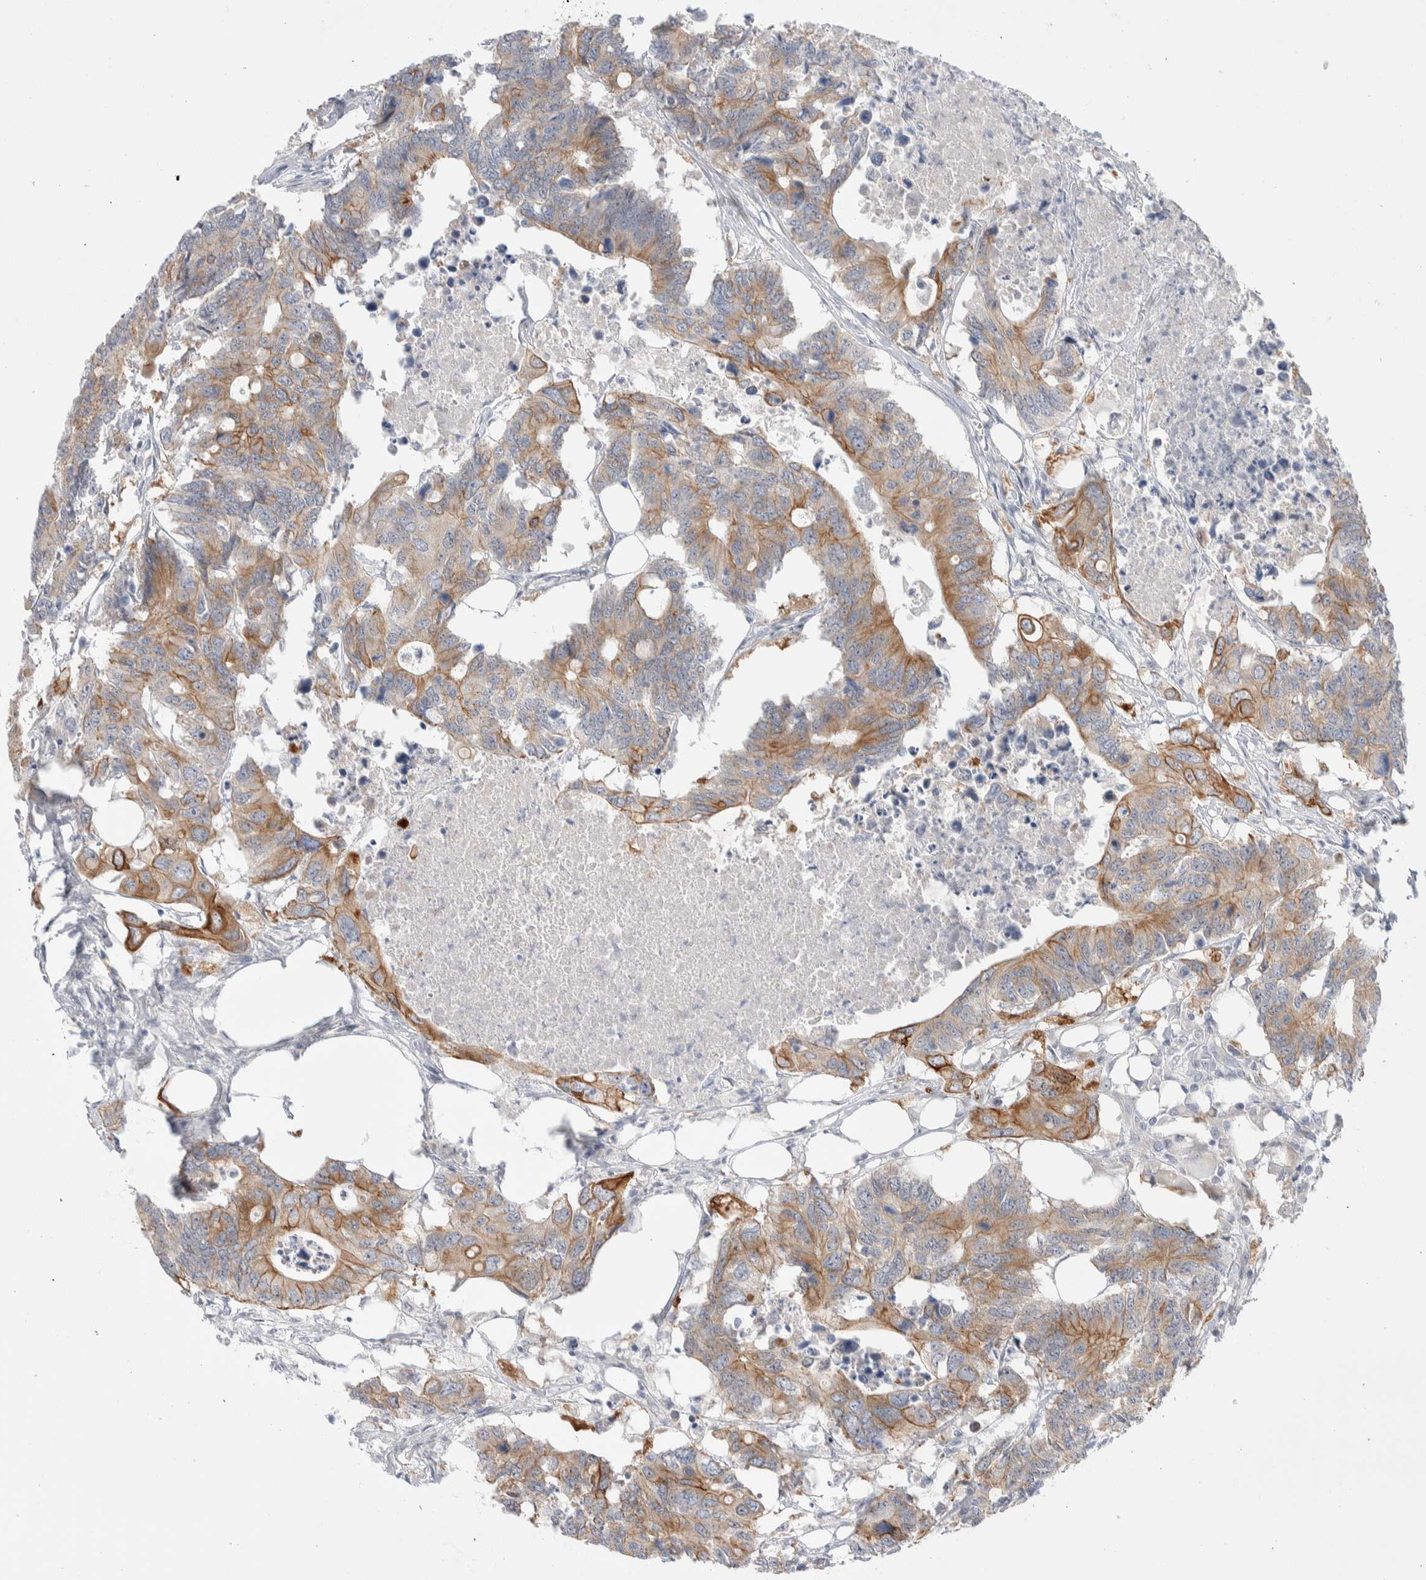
{"staining": {"intensity": "moderate", "quantity": ">75%", "location": "cytoplasmic/membranous"}, "tissue": "colorectal cancer", "cell_type": "Tumor cells", "image_type": "cancer", "snomed": [{"axis": "morphology", "description": "Adenocarcinoma, NOS"}, {"axis": "topography", "description": "Colon"}], "caption": "Immunohistochemical staining of human adenocarcinoma (colorectal) exhibits medium levels of moderate cytoplasmic/membranous staining in approximately >75% of tumor cells.", "gene": "C1orf112", "patient": {"sex": "male", "age": 71}}